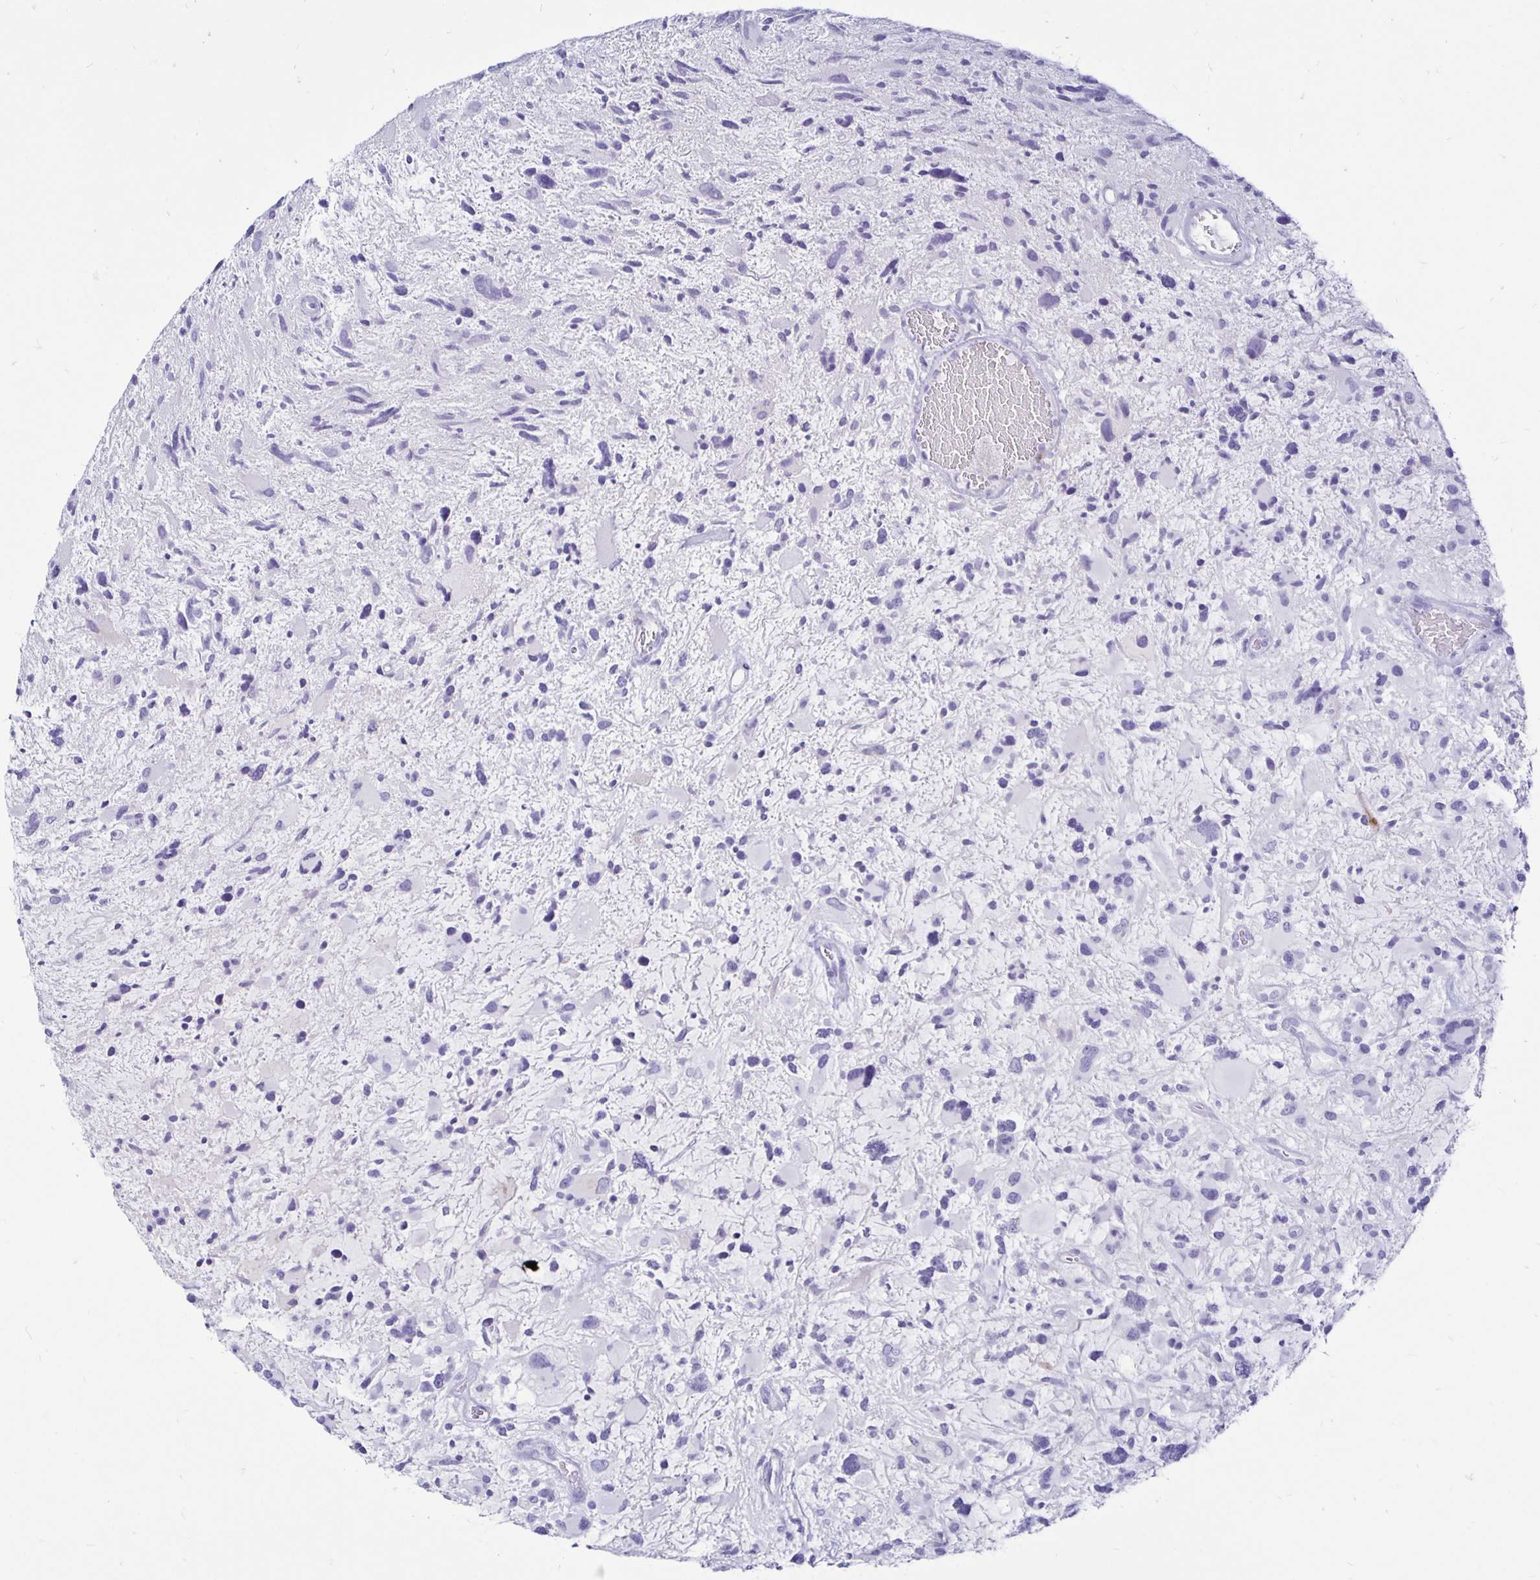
{"staining": {"intensity": "negative", "quantity": "none", "location": "none"}, "tissue": "glioma", "cell_type": "Tumor cells", "image_type": "cancer", "snomed": [{"axis": "morphology", "description": "Glioma, malignant, High grade"}, {"axis": "topography", "description": "Brain"}], "caption": "DAB (3,3'-diaminobenzidine) immunohistochemical staining of human malignant glioma (high-grade) displays no significant expression in tumor cells.", "gene": "TIMP1", "patient": {"sex": "female", "age": 11}}